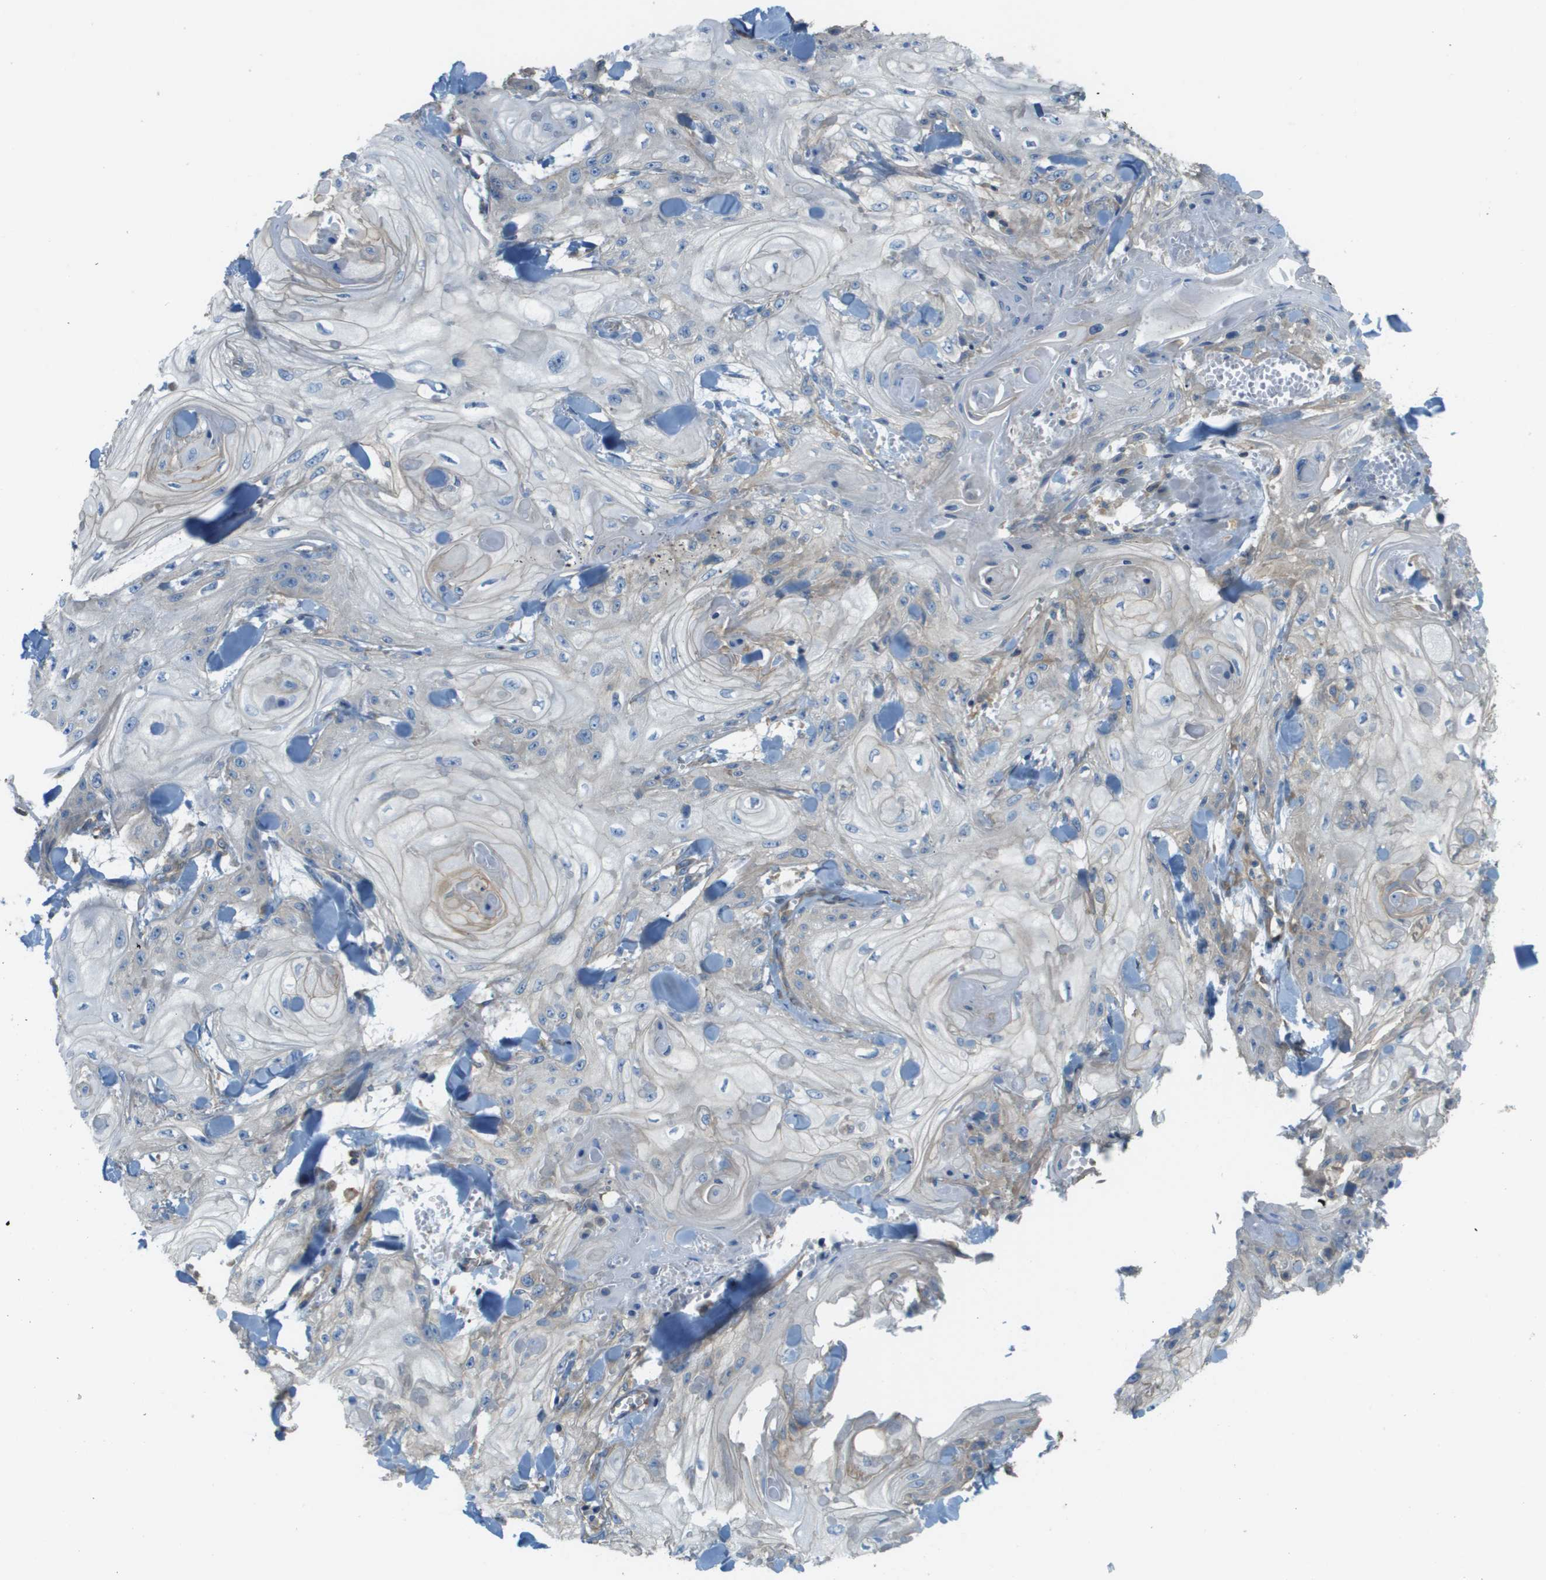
{"staining": {"intensity": "negative", "quantity": "none", "location": "none"}, "tissue": "skin cancer", "cell_type": "Tumor cells", "image_type": "cancer", "snomed": [{"axis": "morphology", "description": "Squamous cell carcinoma, NOS"}, {"axis": "topography", "description": "Skin"}], "caption": "Tumor cells are negative for brown protein staining in skin cancer (squamous cell carcinoma).", "gene": "DNAJB11", "patient": {"sex": "male", "age": 74}}